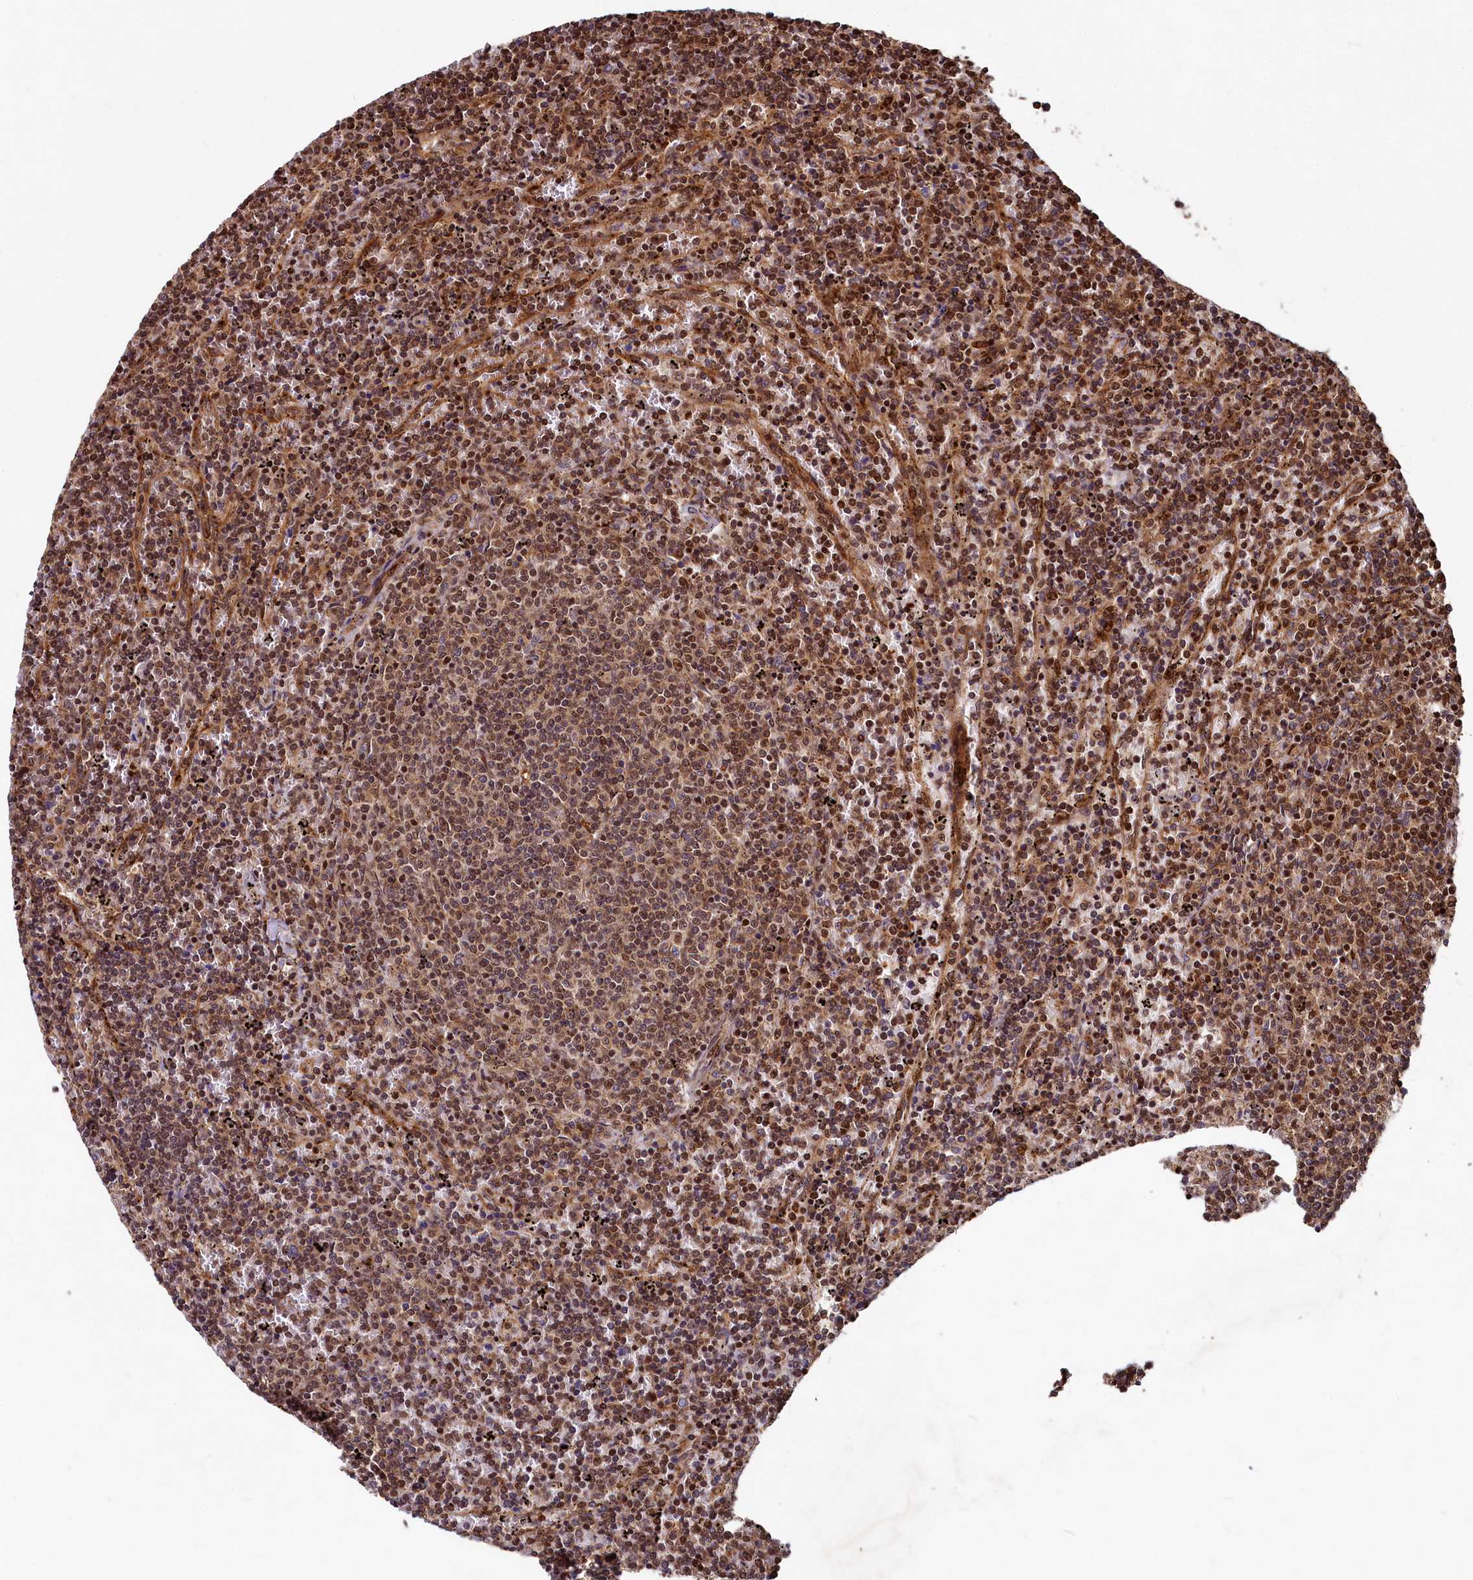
{"staining": {"intensity": "moderate", "quantity": "25%-75%", "location": "cytoplasmic/membranous,nuclear"}, "tissue": "lymphoma", "cell_type": "Tumor cells", "image_type": "cancer", "snomed": [{"axis": "morphology", "description": "Malignant lymphoma, non-Hodgkin's type, Low grade"}, {"axis": "topography", "description": "Spleen"}], "caption": "Protein expression analysis of human lymphoma reveals moderate cytoplasmic/membranous and nuclear staining in about 25%-75% of tumor cells.", "gene": "TRIM23", "patient": {"sex": "female", "age": 50}}